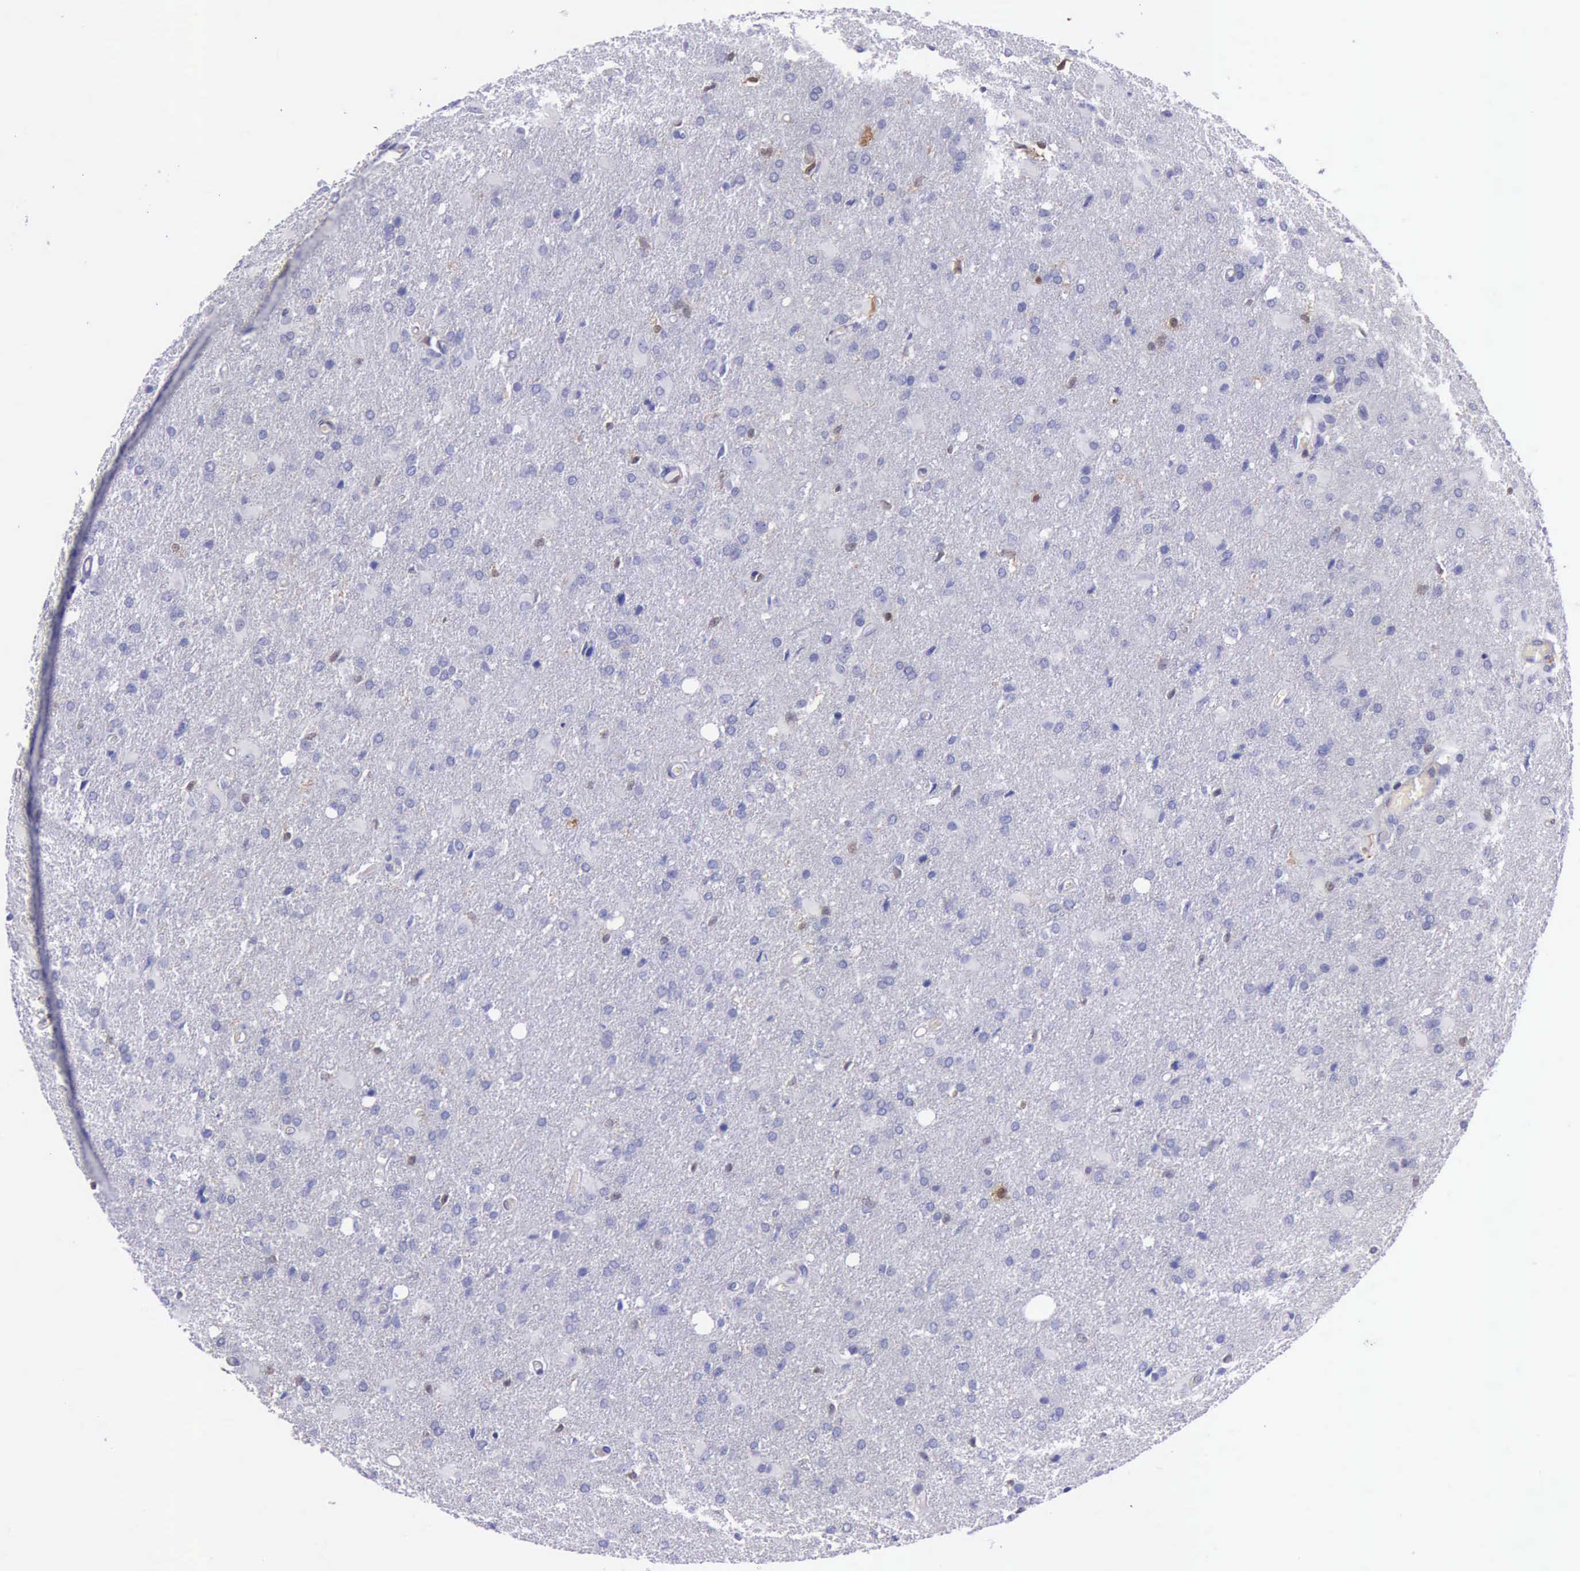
{"staining": {"intensity": "negative", "quantity": "none", "location": "none"}, "tissue": "glioma", "cell_type": "Tumor cells", "image_type": "cancer", "snomed": [{"axis": "morphology", "description": "Glioma, malignant, High grade"}, {"axis": "topography", "description": "Brain"}], "caption": "Immunohistochemistry photomicrograph of neoplastic tissue: high-grade glioma (malignant) stained with DAB (3,3'-diaminobenzidine) exhibits no significant protein staining in tumor cells.", "gene": "TYMP", "patient": {"sex": "male", "age": 68}}